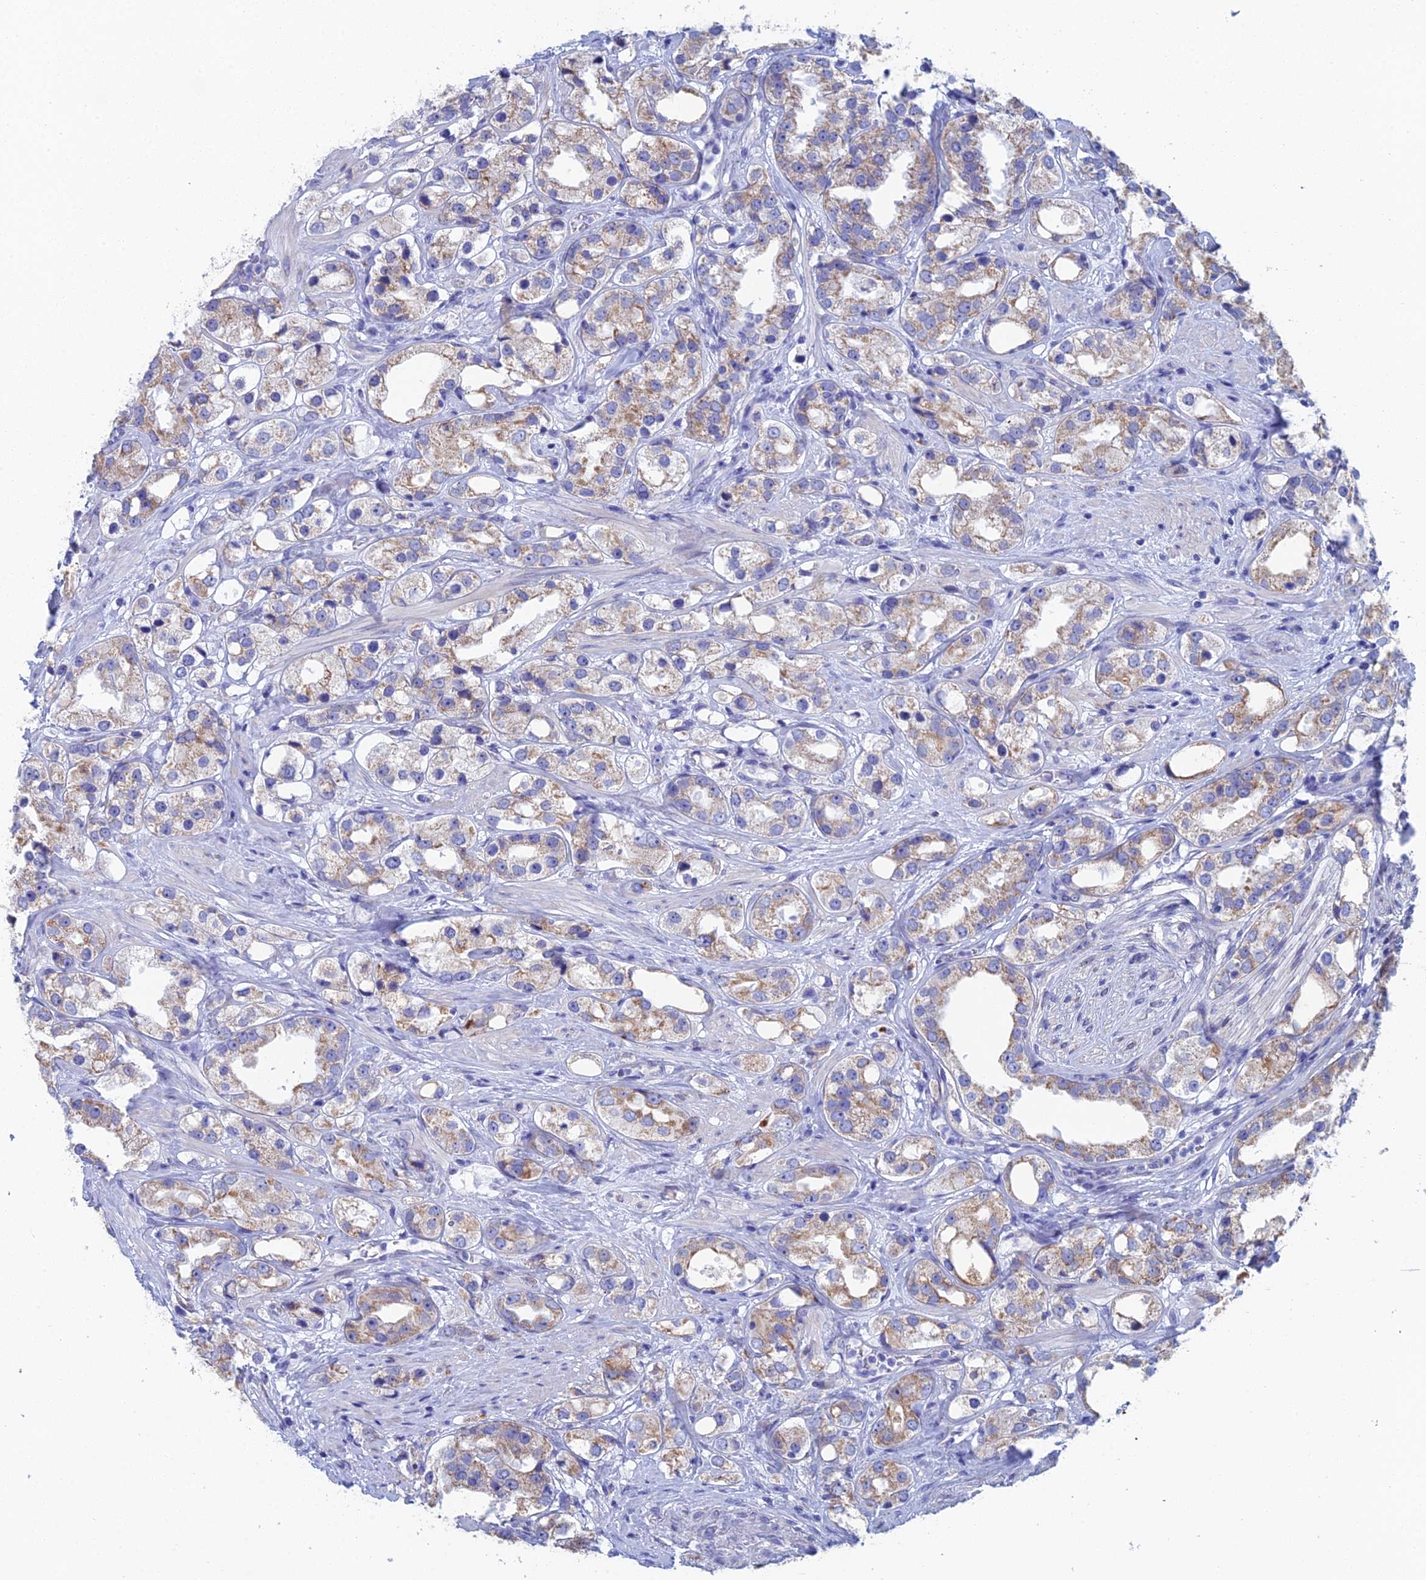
{"staining": {"intensity": "moderate", "quantity": "25%-75%", "location": "cytoplasmic/membranous"}, "tissue": "prostate cancer", "cell_type": "Tumor cells", "image_type": "cancer", "snomed": [{"axis": "morphology", "description": "Adenocarcinoma, NOS"}, {"axis": "topography", "description": "Prostate"}], "caption": "Prostate cancer (adenocarcinoma) tissue displays moderate cytoplasmic/membranous positivity in approximately 25%-75% of tumor cells", "gene": "CFAP210", "patient": {"sex": "male", "age": 79}}